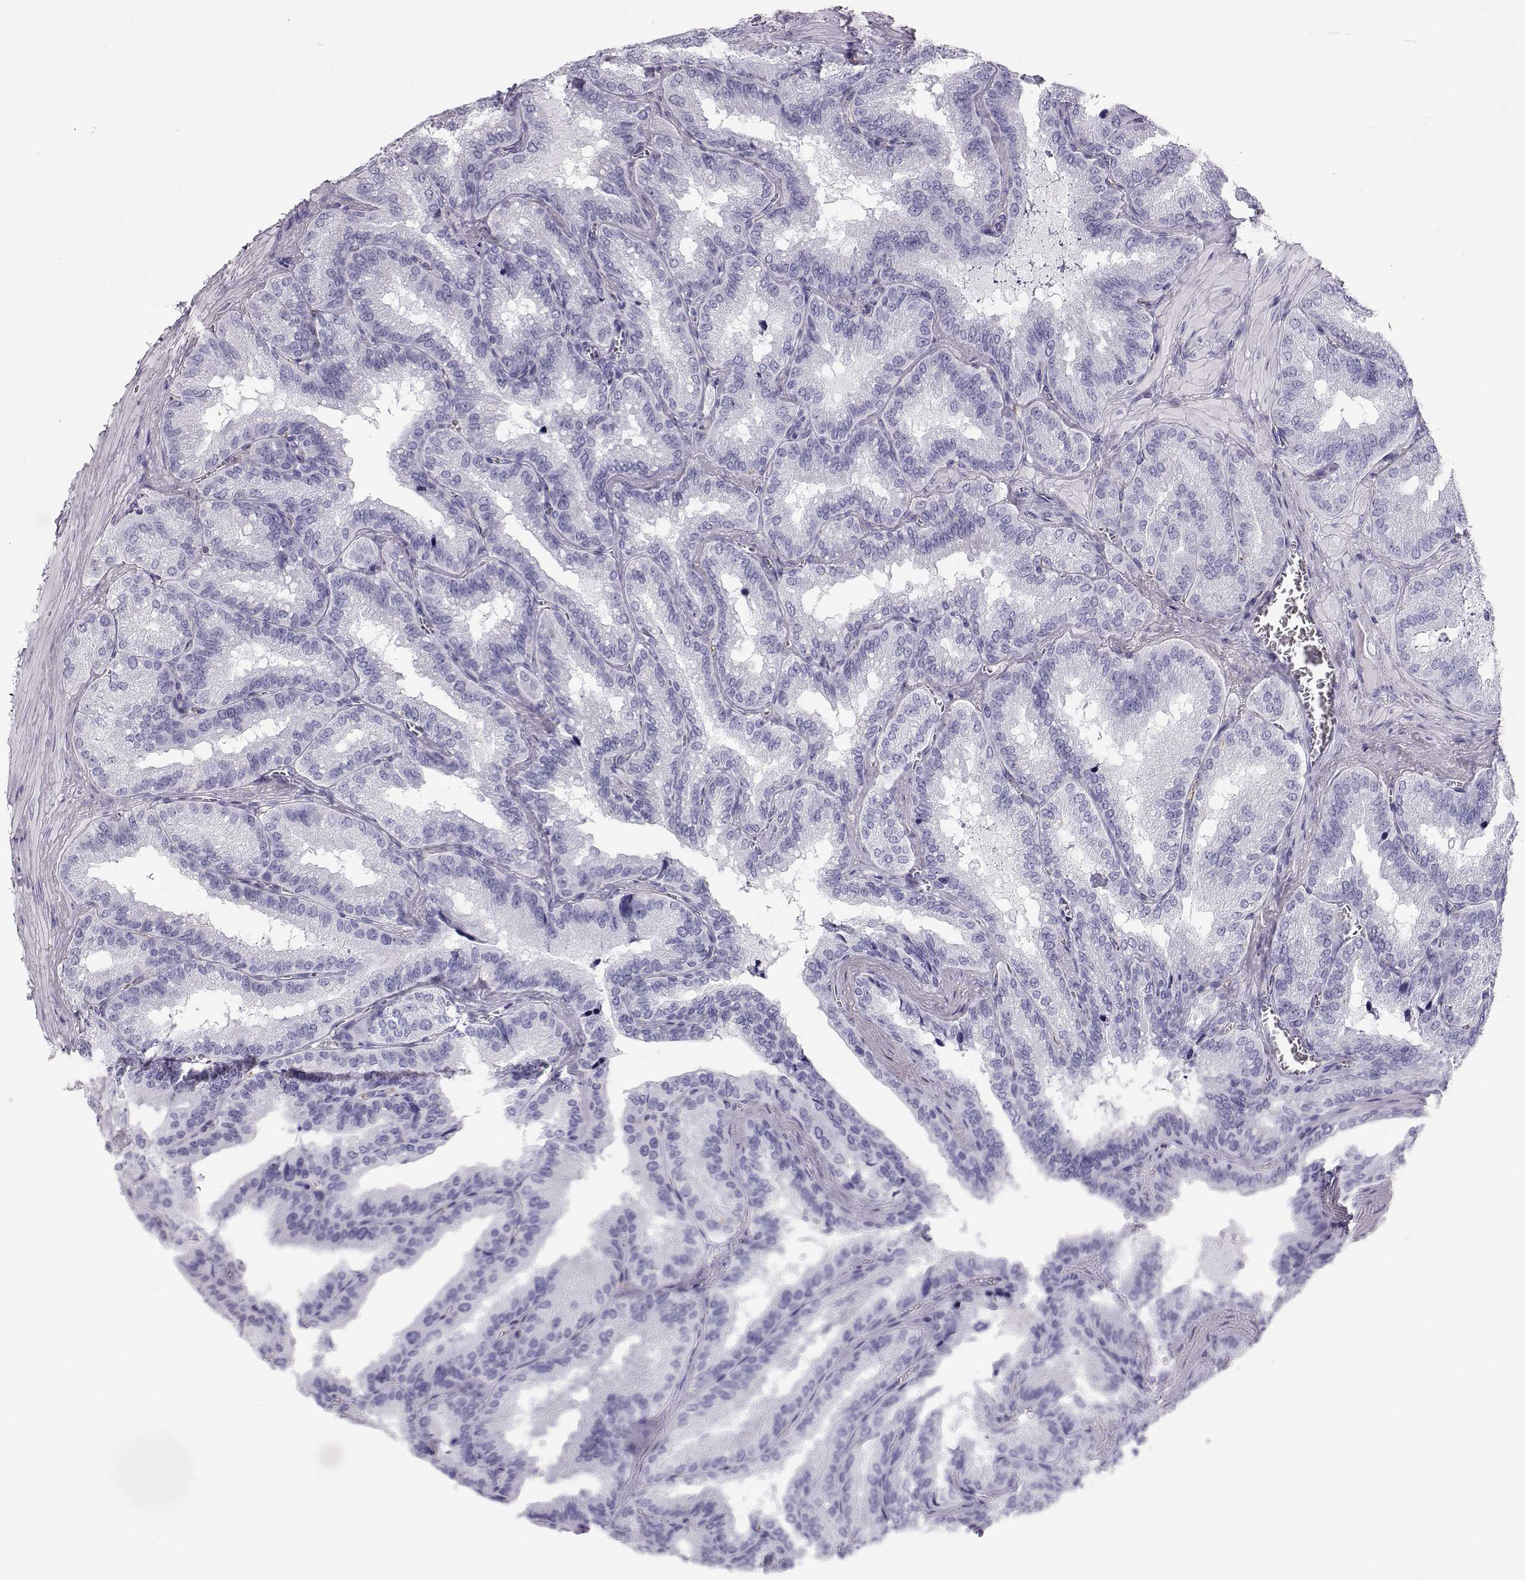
{"staining": {"intensity": "negative", "quantity": "none", "location": "none"}, "tissue": "seminal vesicle", "cell_type": "Glandular cells", "image_type": "normal", "snomed": [{"axis": "morphology", "description": "Normal tissue, NOS"}, {"axis": "topography", "description": "Seminal veicle"}], "caption": "Seminal vesicle stained for a protein using IHC demonstrates no staining glandular cells.", "gene": "RD3", "patient": {"sex": "male", "age": 37}}